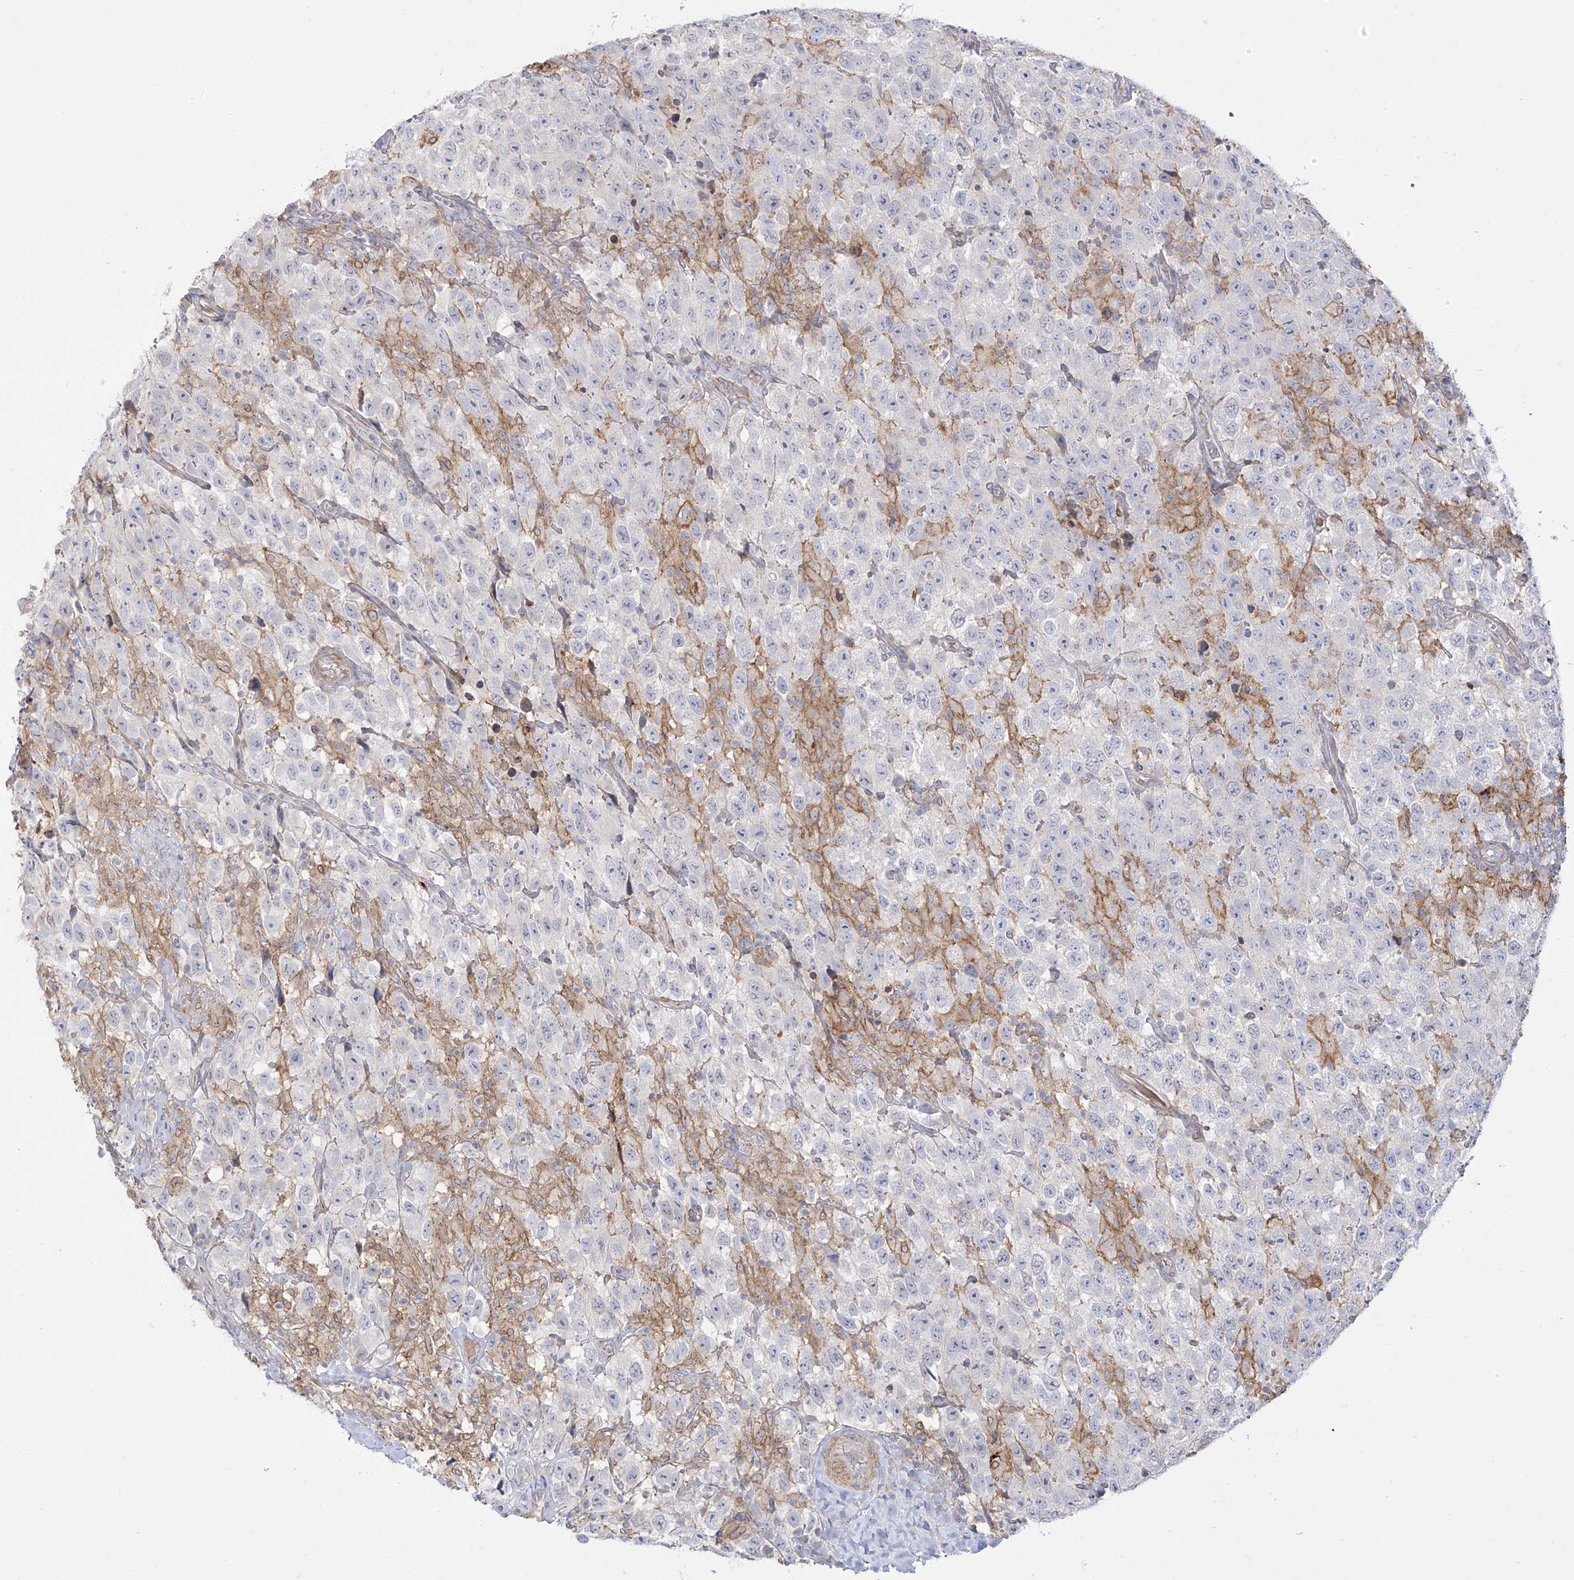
{"staining": {"intensity": "moderate", "quantity": "<25%", "location": "cytoplasmic/membranous"}, "tissue": "testis cancer", "cell_type": "Tumor cells", "image_type": "cancer", "snomed": [{"axis": "morphology", "description": "Seminoma, NOS"}, {"axis": "topography", "description": "Testis"}], "caption": "Immunohistochemical staining of testis cancer (seminoma) exhibits moderate cytoplasmic/membranous protein positivity in approximately <25% of tumor cells.", "gene": "ZGRF1", "patient": {"sex": "male", "age": 41}}